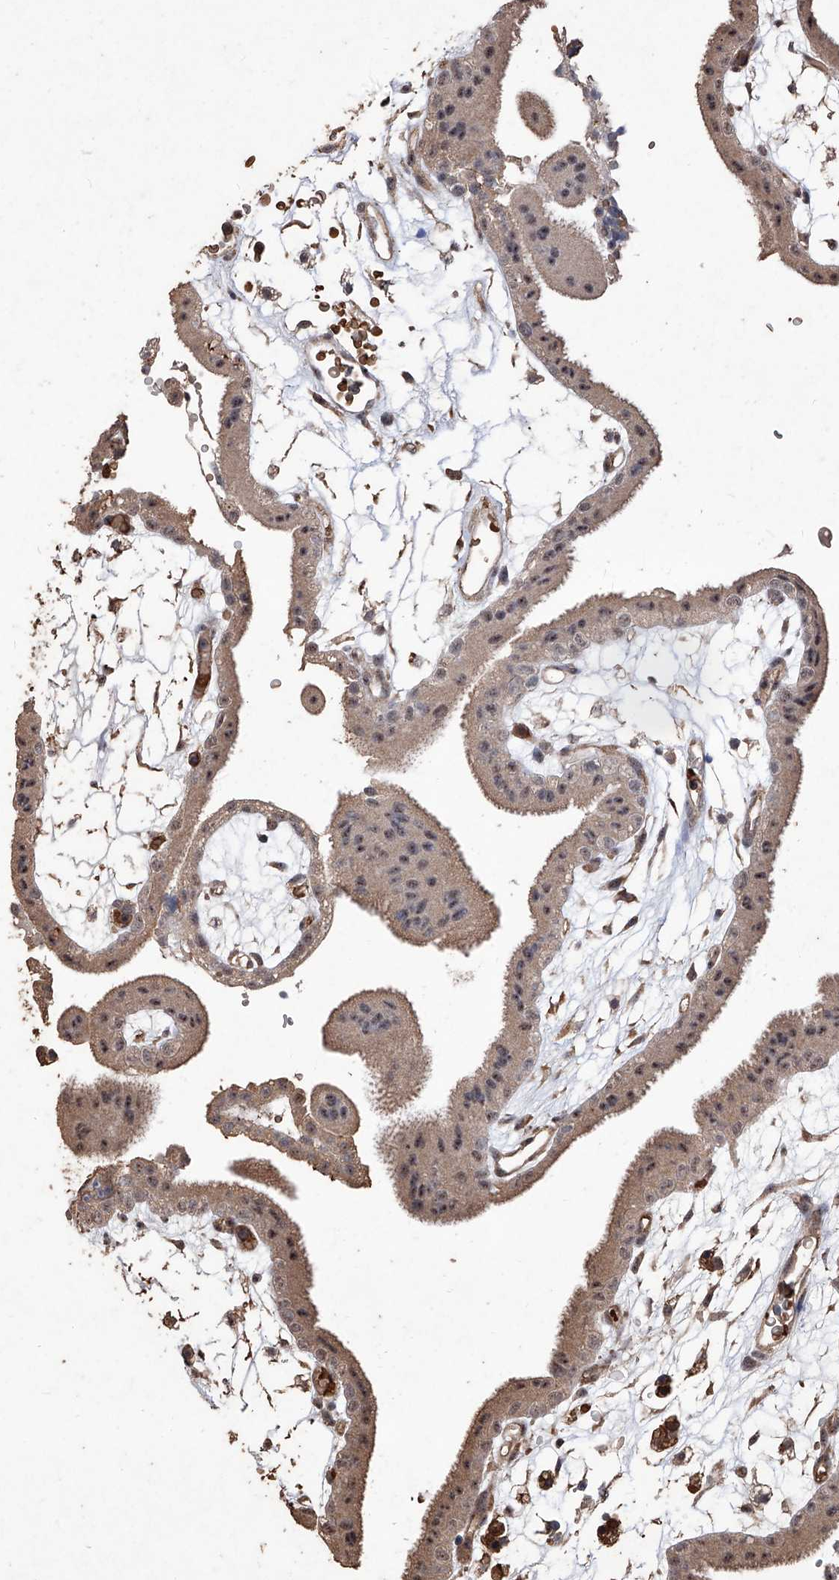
{"staining": {"intensity": "strong", "quantity": "25%-75%", "location": "cytoplasmic/membranous"}, "tissue": "placenta", "cell_type": "Decidual cells", "image_type": "normal", "snomed": [{"axis": "morphology", "description": "Normal tissue, NOS"}, {"axis": "topography", "description": "Placenta"}], "caption": "Strong cytoplasmic/membranous staining is appreciated in approximately 25%-75% of decidual cells in benign placenta.", "gene": "EML1", "patient": {"sex": "female", "age": 18}}